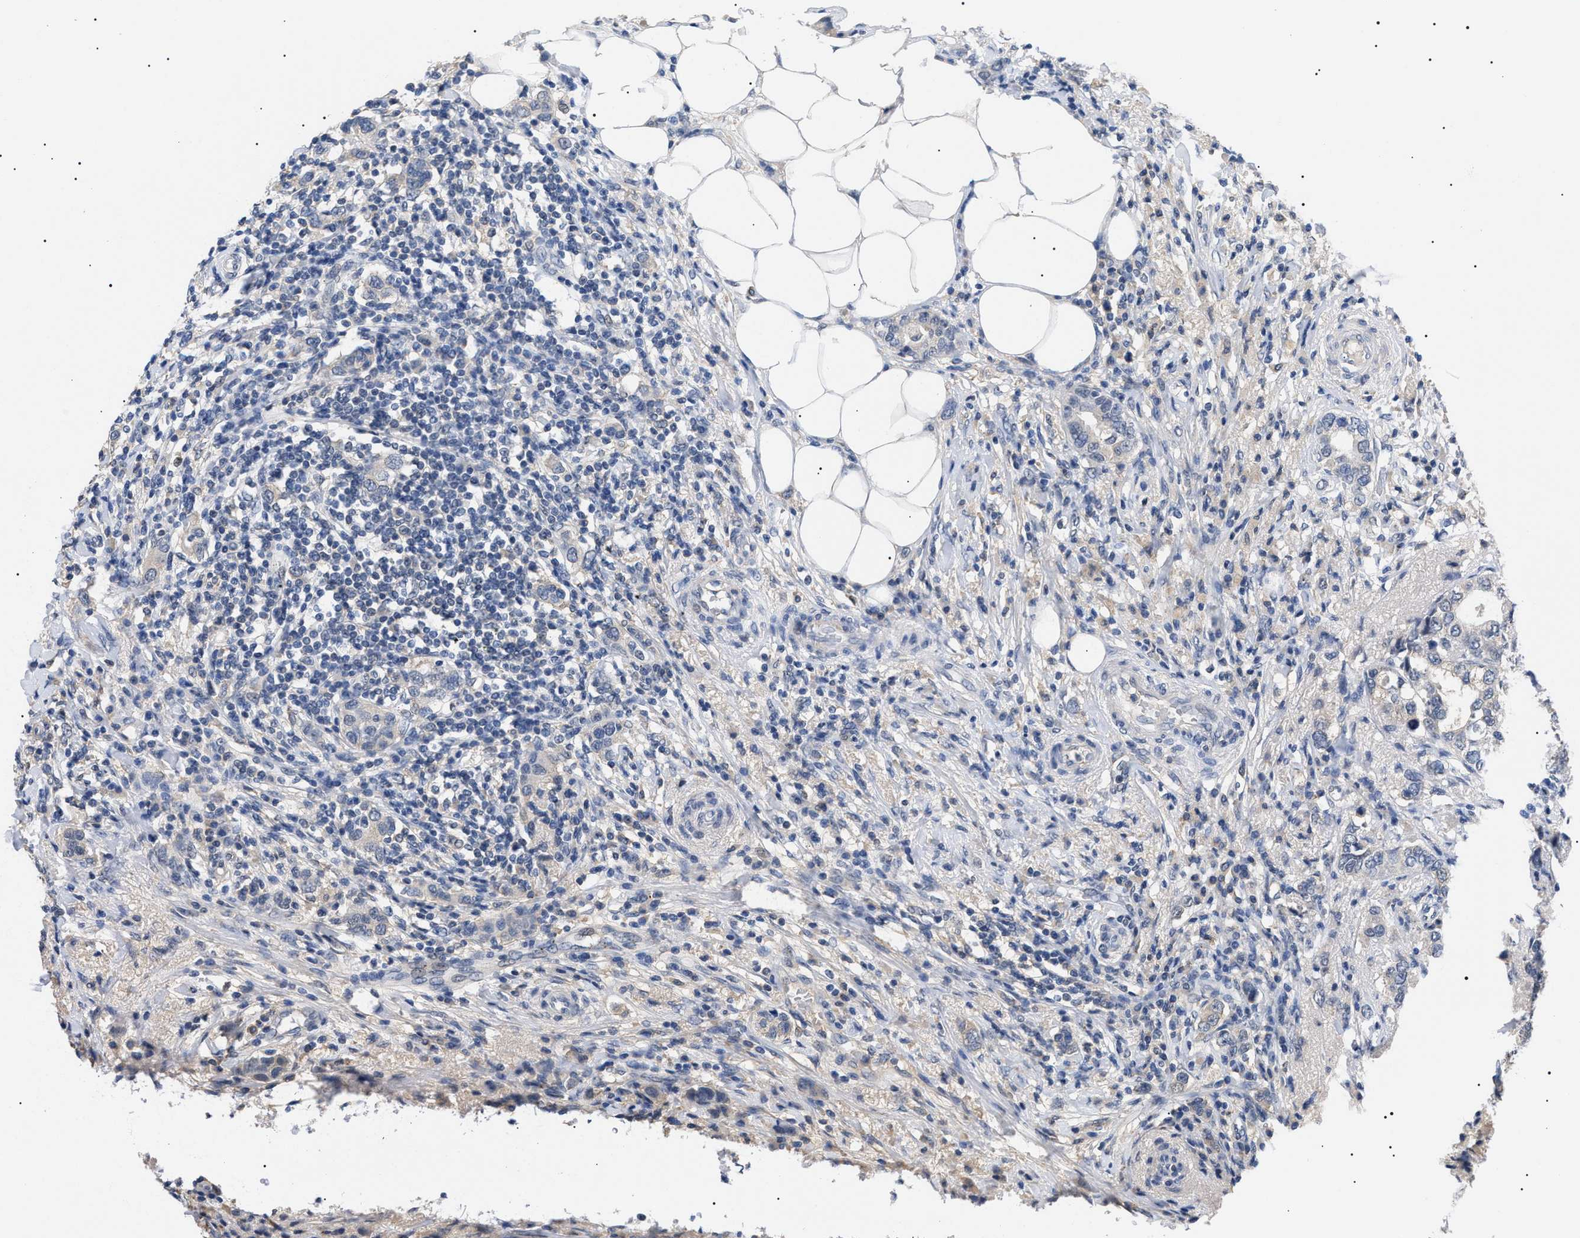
{"staining": {"intensity": "weak", "quantity": "<25%", "location": "cytoplasmic/membranous"}, "tissue": "breast cancer", "cell_type": "Tumor cells", "image_type": "cancer", "snomed": [{"axis": "morphology", "description": "Duct carcinoma"}, {"axis": "topography", "description": "Breast"}], "caption": "An immunohistochemistry (IHC) histopathology image of breast invasive ductal carcinoma is shown. There is no staining in tumor cells of breast invasive ductal carcinoma.", "gene": "PRRT2", "patient": {"sex": "female", "age": 50}}